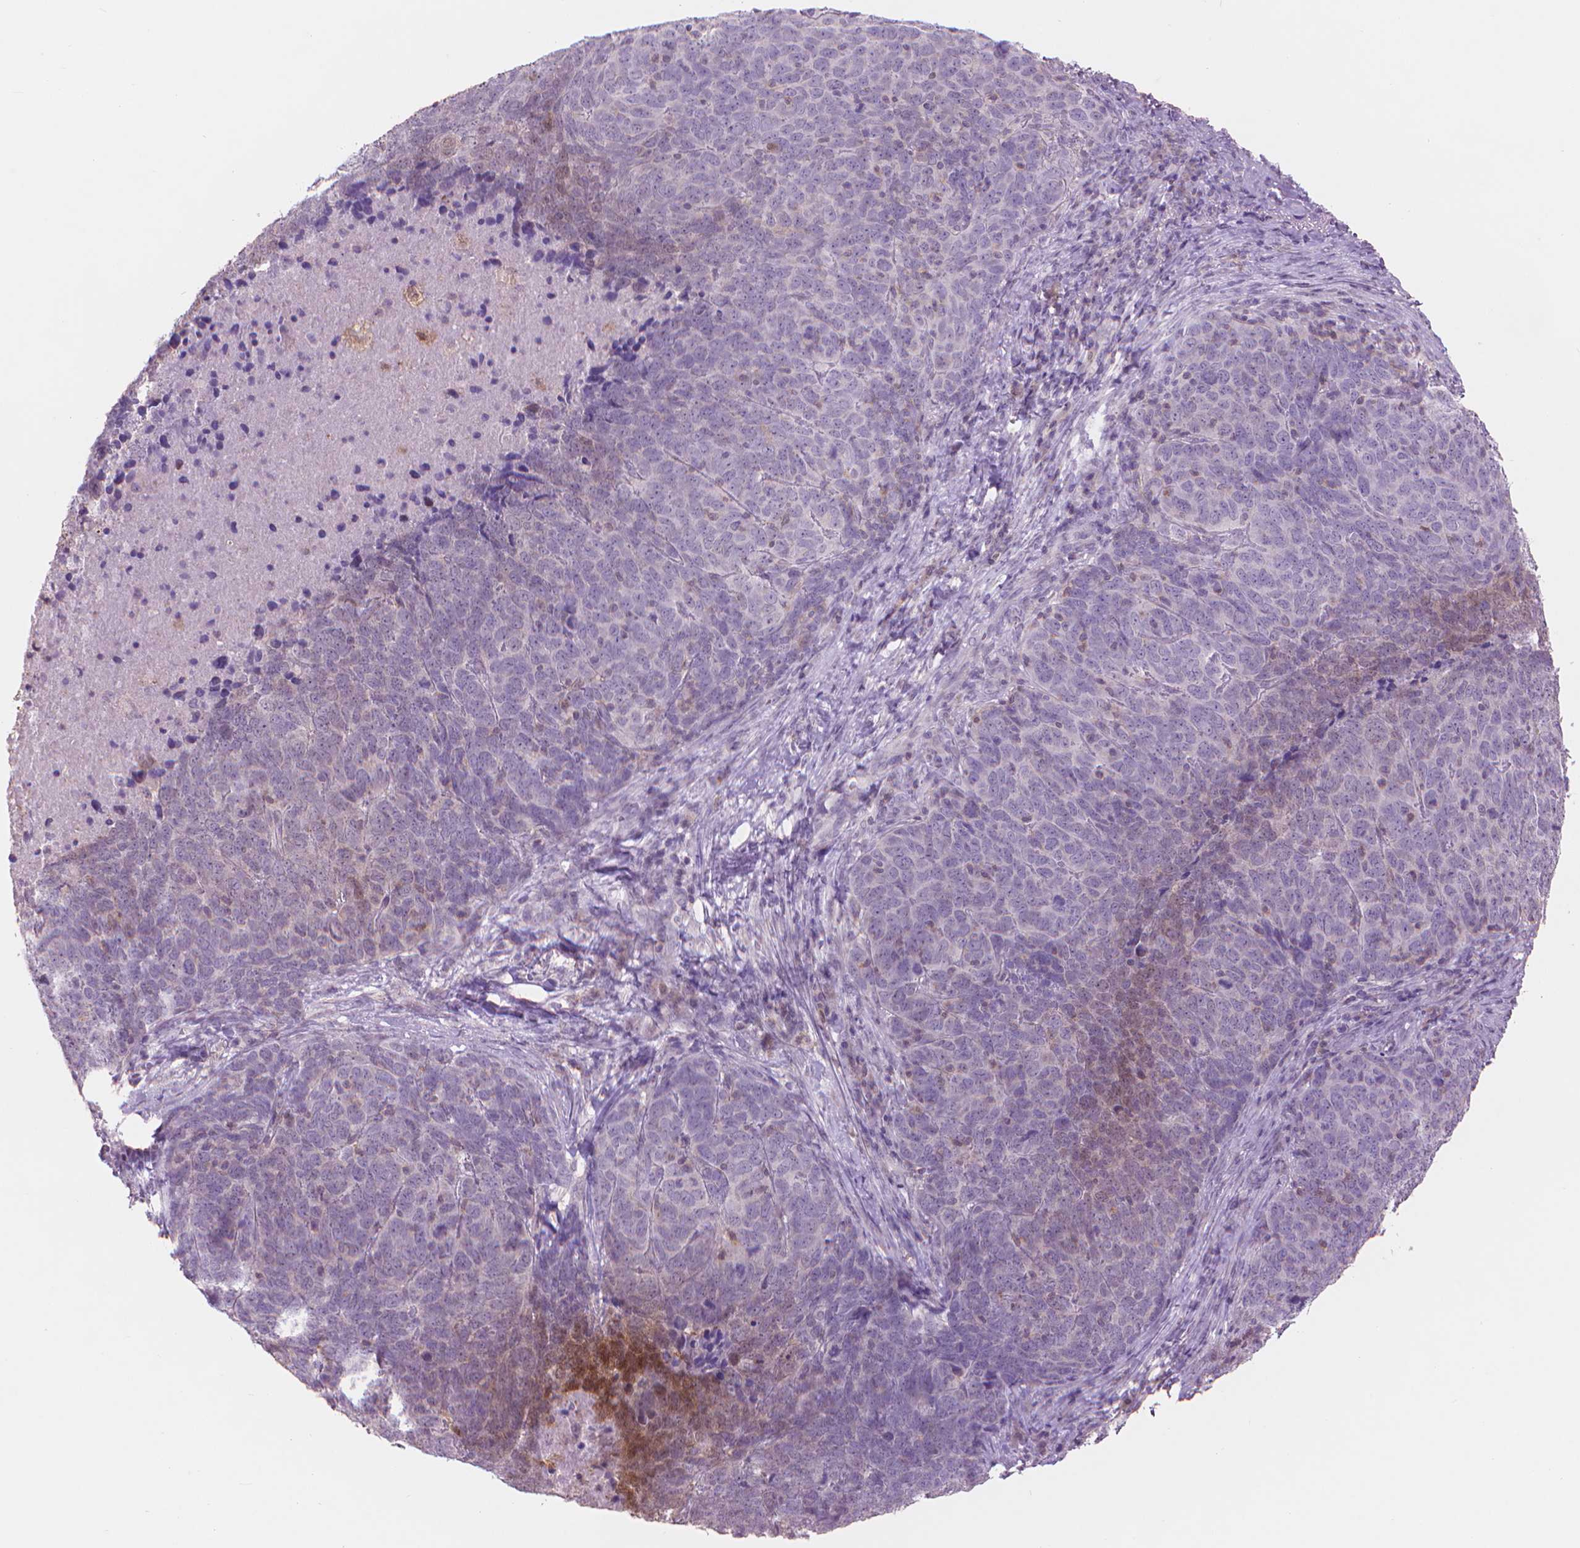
{"staining": {"intensity": "moderate", "quantity": "<25%", "location": "cytoplasmic/membranous"}, "tissue": "skin cancer", "cell_type": "Tumor cells", "image_type": "cancer", "snomed": [{"axis": "morphology", "description": "Squamous cell carcinoma, NOS"}, {"axis": "topography", "description": "Skin"}, {"axis": "topography", "description": "Anal"}], "caption": "A high-resolution image shows immunohistochemistry (IHC) staining of squamous cell carcinoma (skin), which displays moderate cytoplasmic/membranous expression in approximately <25% of tumor cells.", "gene": "ENO2", "patient": {"sex": "female", "age": 51}}